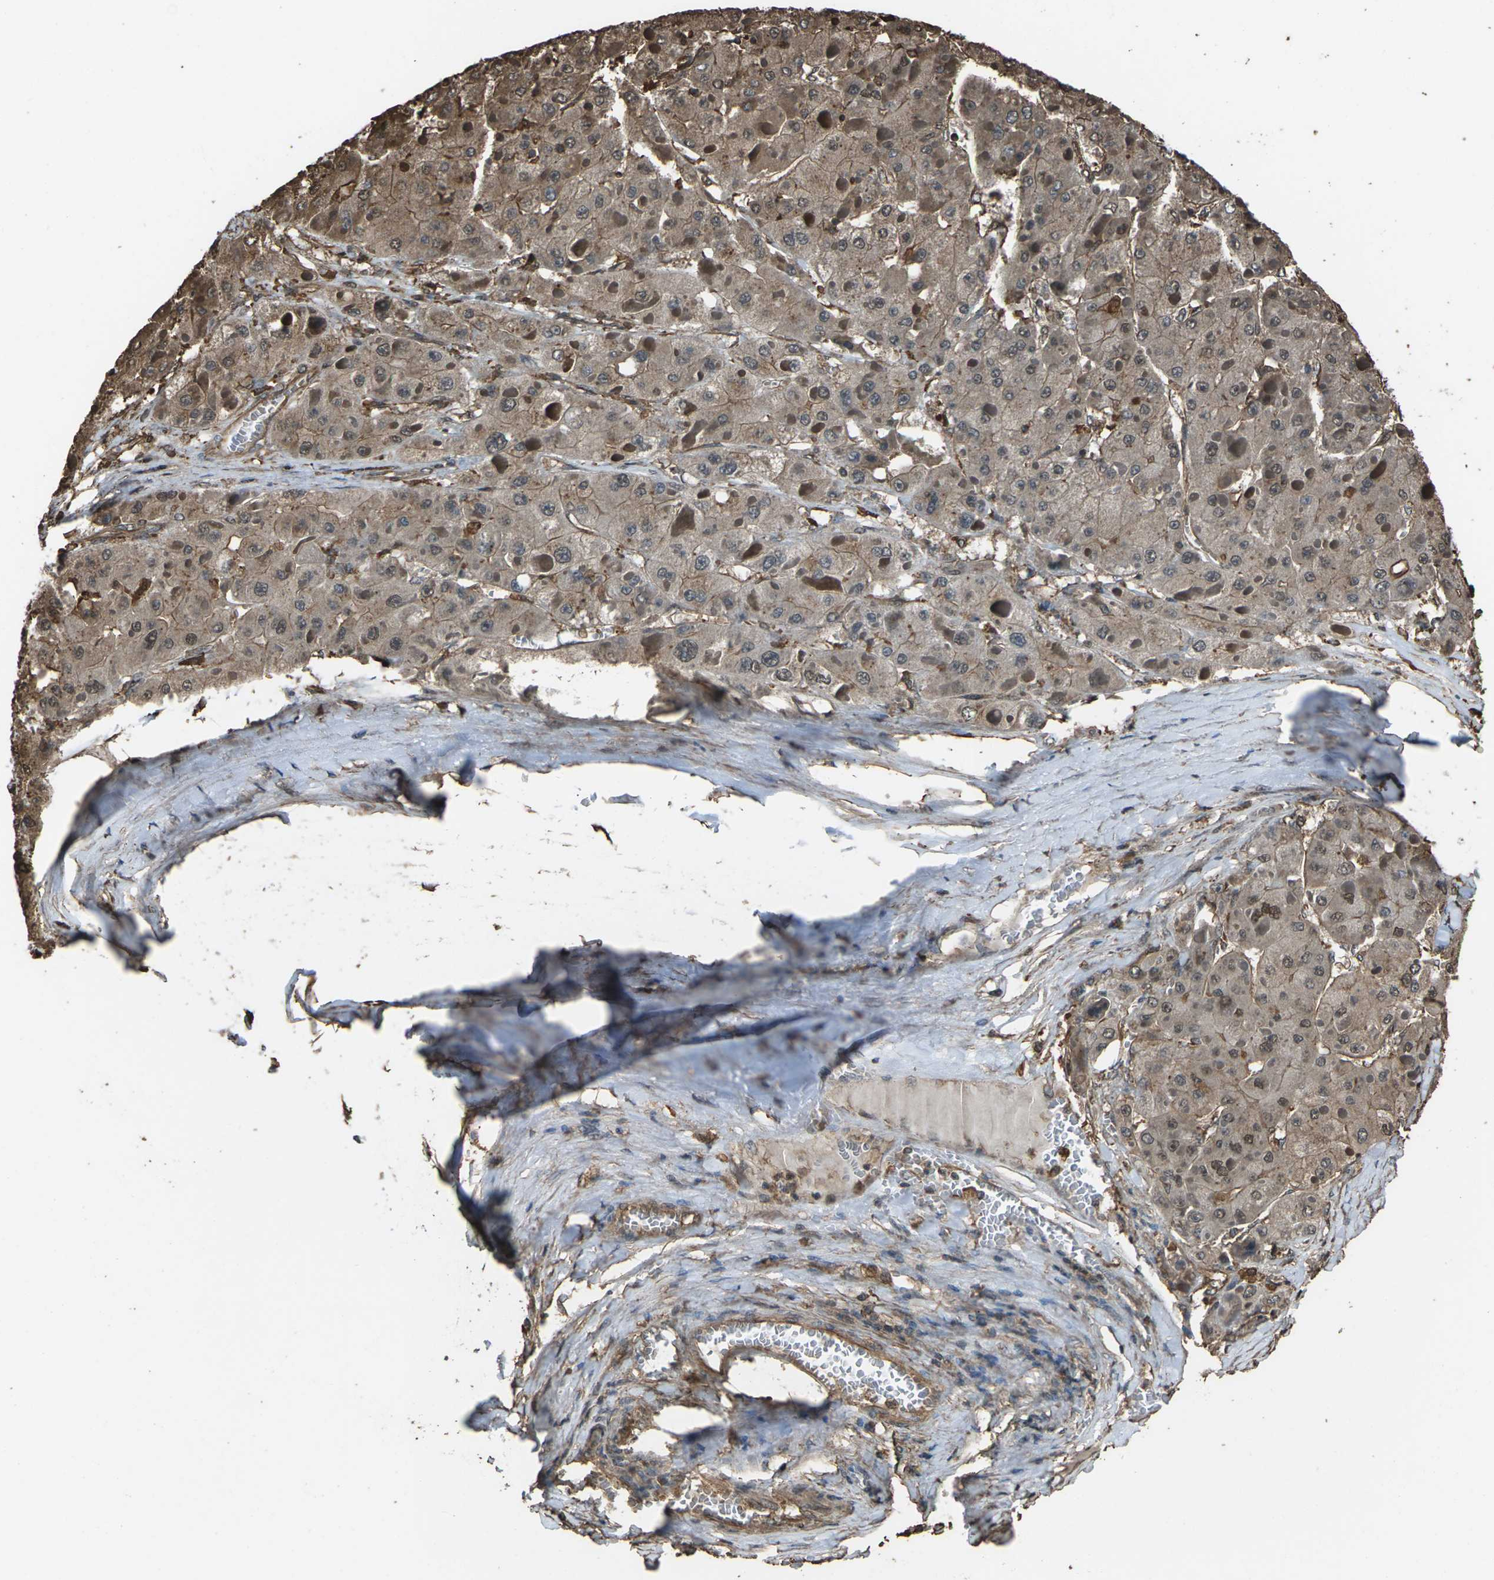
{"staining": {"intensity": "weak", "quantity": ">75%", "location": "cytoplasmic/membranous"}, "tissue": "liver cancer", "cell_type": "Tumor cells", "image_type": "cancer", "snomed": [{"axis": "morphology", "description": "Carcinoma, Hepatocellular, NOS"}, {"axis": "topography", "description": "Liver"}], "caption": "This histopathology image displays IHC staining of human hepatocellular carcinoma (liver), with low weak cytoplasmic/membranous expression in about >75% of tumor cells.", "gene": "DHPS", "patient": {"sex": "female", "age": 73}}